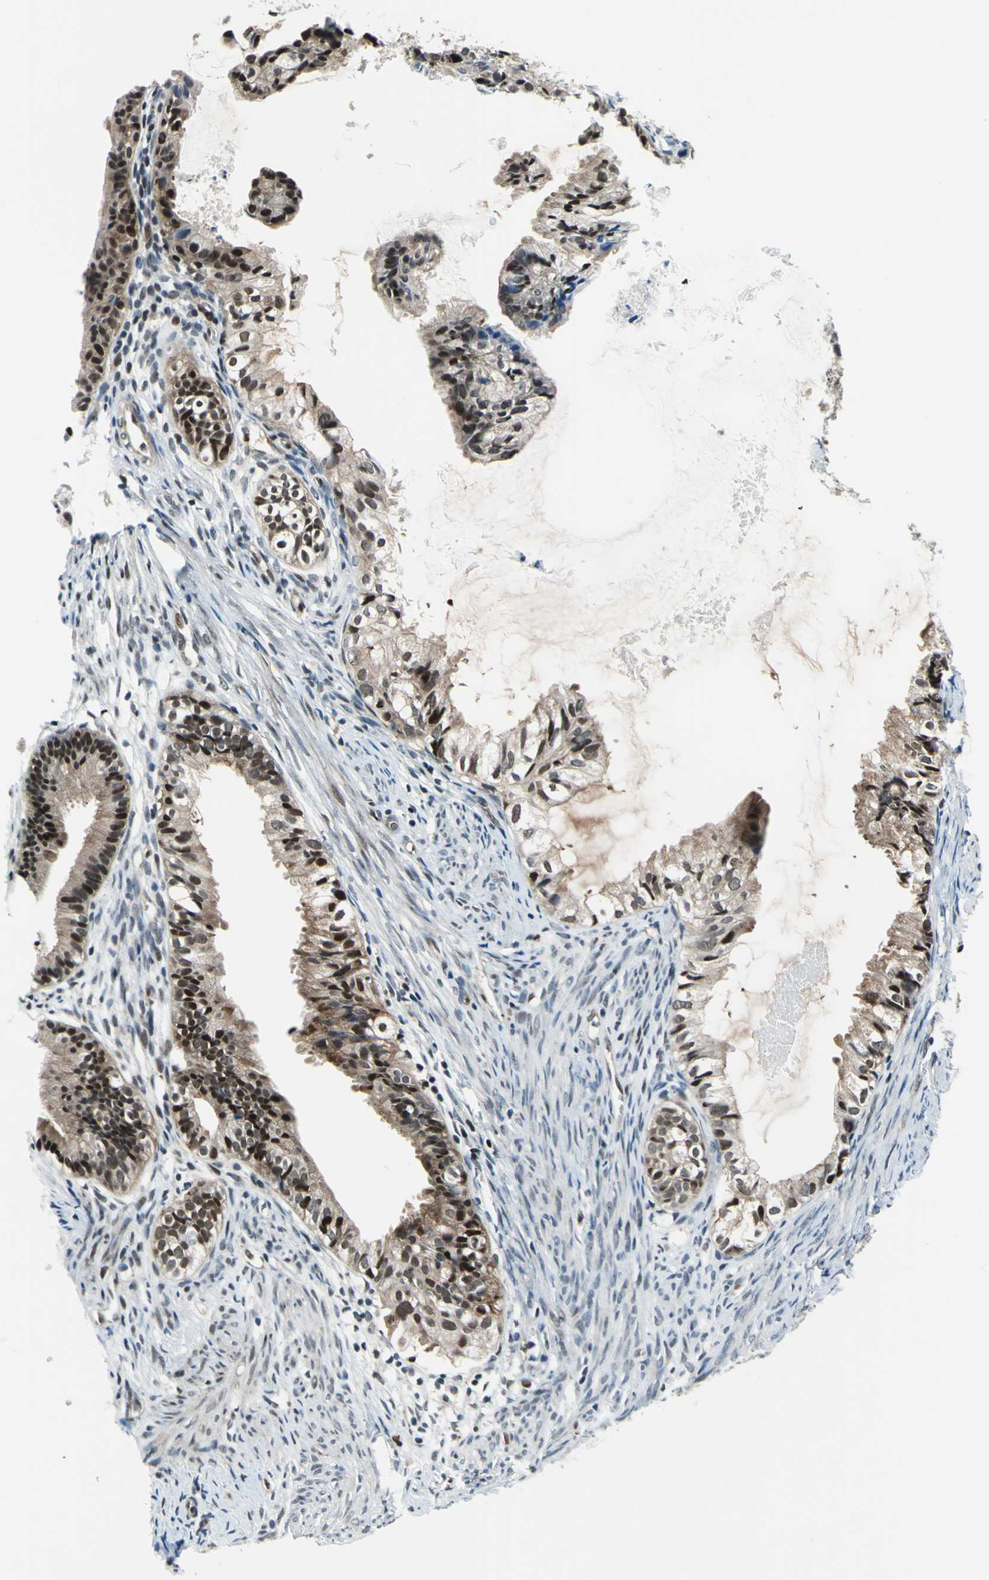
{"staining": {"intensity": "moderate", "quantity": "25%-75%", "location": "cytoplasmic/membranous,nuclear"}, "tissue": "cervical cancer", "cell_type": "Tumor cells", "image_type": "cancer", "snomed": [{"axis": "morphology", "description": "Normal tissue, NOS"}, {"axis": "morphology", "description": "Adenocarcinoma, NOS"}, {"axis": "topography", "description": "Cervix"}, {"axis": "topography", "description": "Endometrium"}], "caption": "Cervical cancer (adenocarcinoma) stained with a protein marker displays moderate staining in tumor cells.", "gene": "POLR3K", "patient": {"sex": "female", "age": 86}}